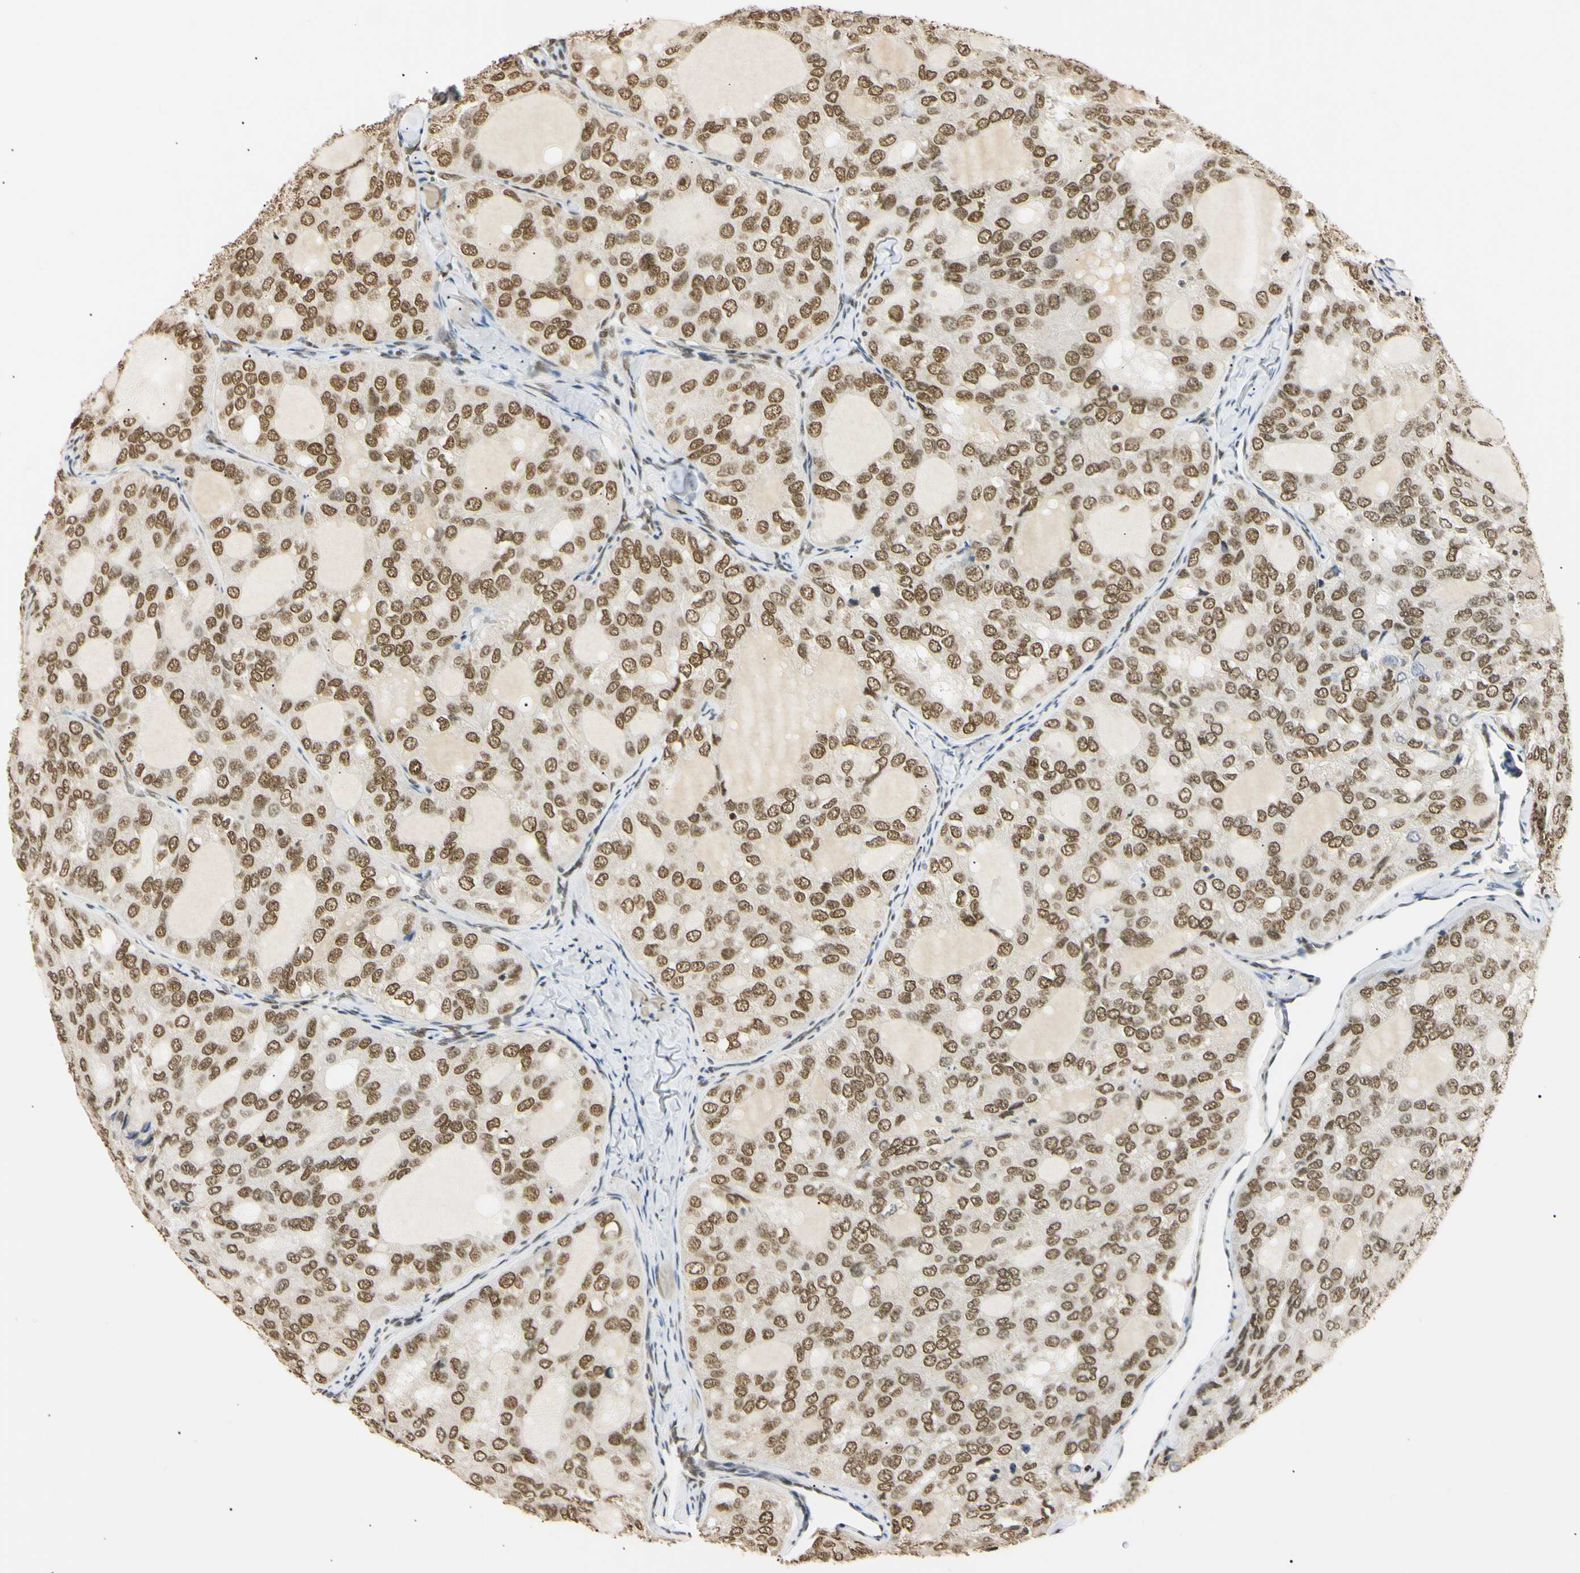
{"staining": {"intensity": "strong", "quantity": ">75%", "location": "nuclear"}, "tissue": "thyroid cancer", "cell_type": "Tumor cells", "image_type": "cancer", "snomed": [{"axis": "morphology", "description": "Follicular adenoma carcinoma, NOS"}, {"axis": "topography", "description": "Thyroid gland"}], "caption": "This is an image of IHC staining of thyroid cancer, which shows strong expression in the nuclear of tumor cells.", "gene": "SMARCA5", "patient": {"sex": "male", "age": 75}}